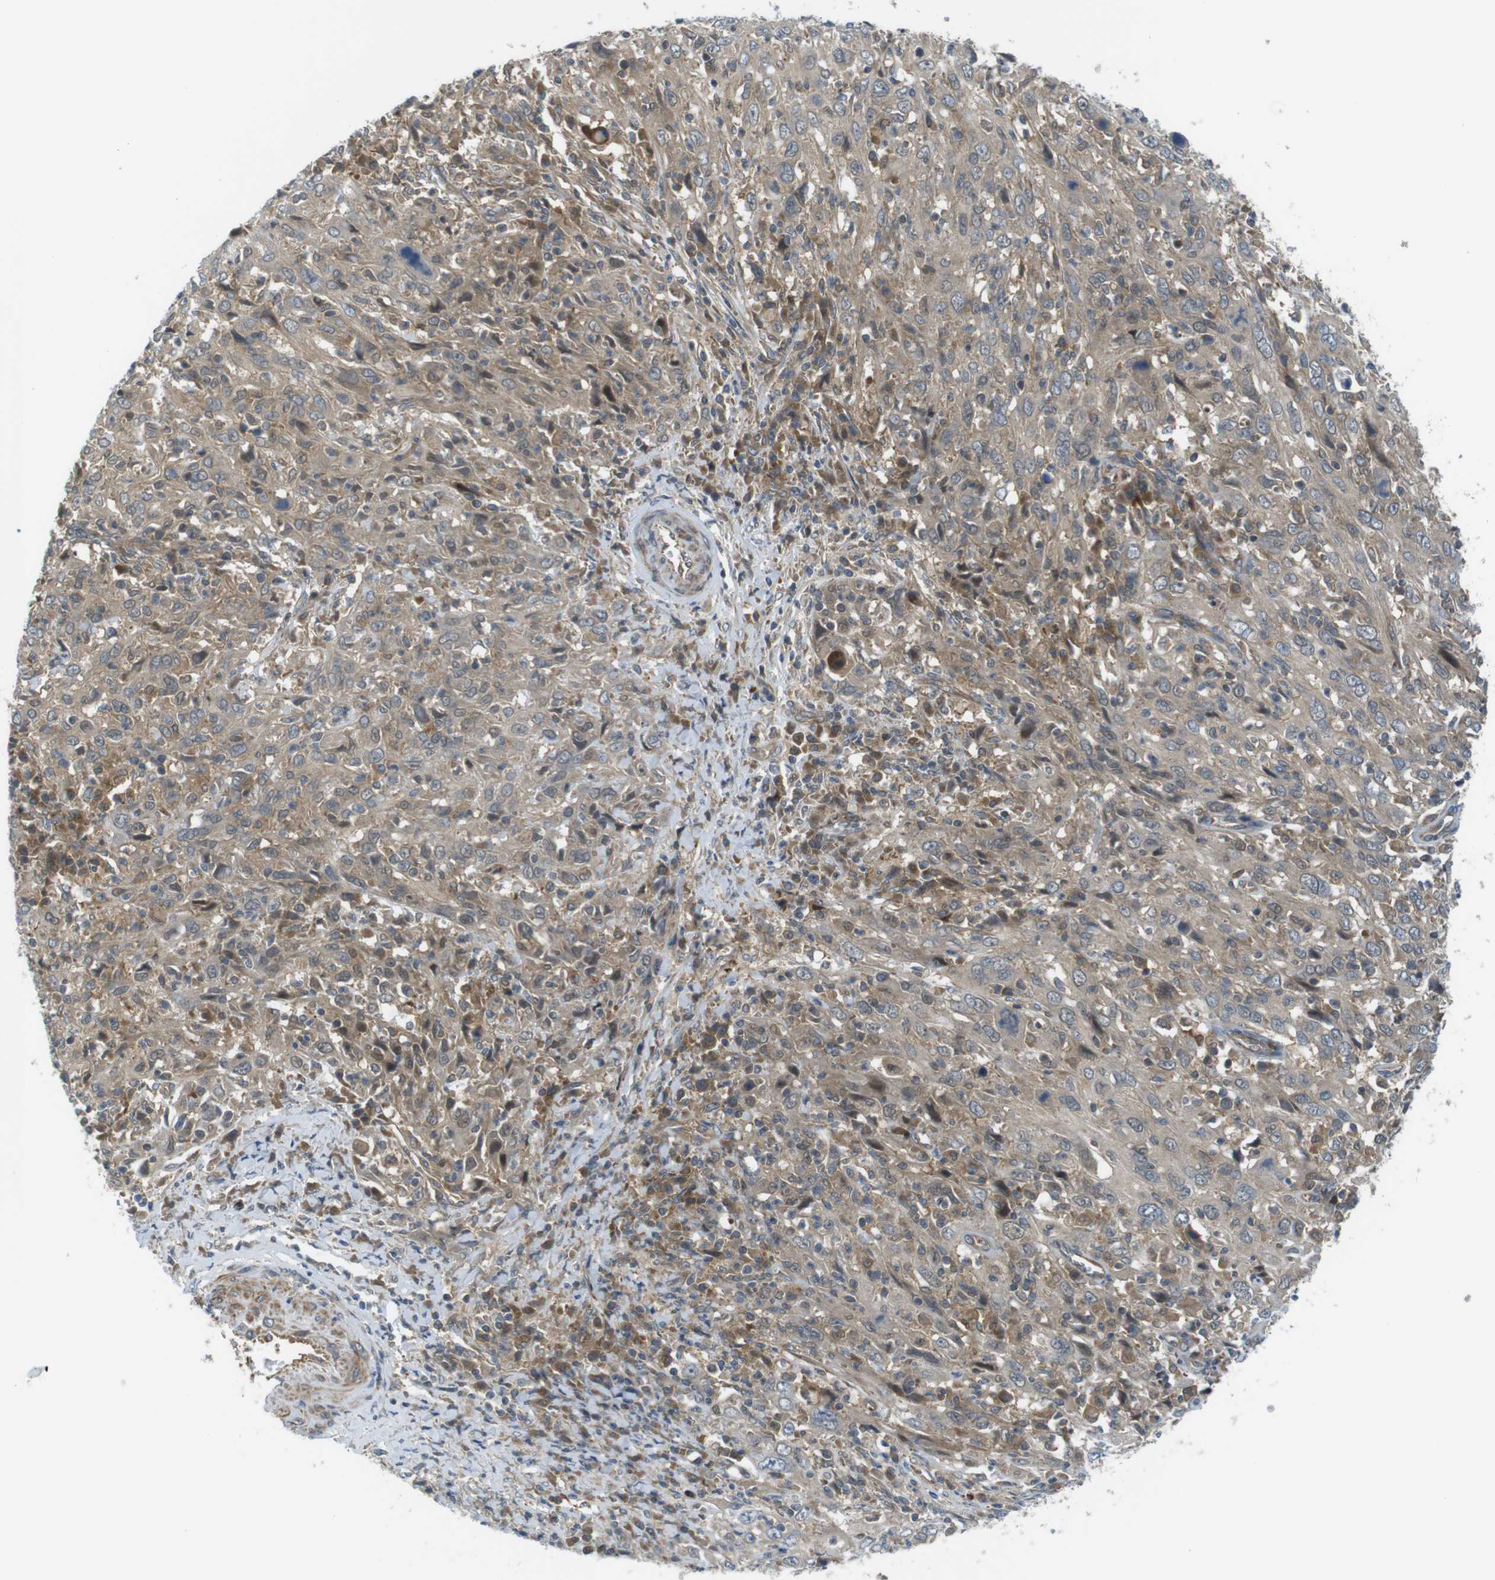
{"staining": {"intensity": "moderate", "quantity": ">75%", "location": "cytoplasmic/membranous"}, "tissue": "cervical cancer", "cell_type": "Tumor cells", "image_type": "cancer", "snomed": [{"axis": "morphology", "description": "Squamous cell carcinoma, NOS"}, {"axis": "topography", "description": "Cervix"}], "caption": "Protein staining displays moderate cytoplasmic/membranous positivity in about >75% of tumor cells in cervical squamous cell carcinoma.", "gene": "TSC1", "patient": {"sex": "female", "age": 46}}